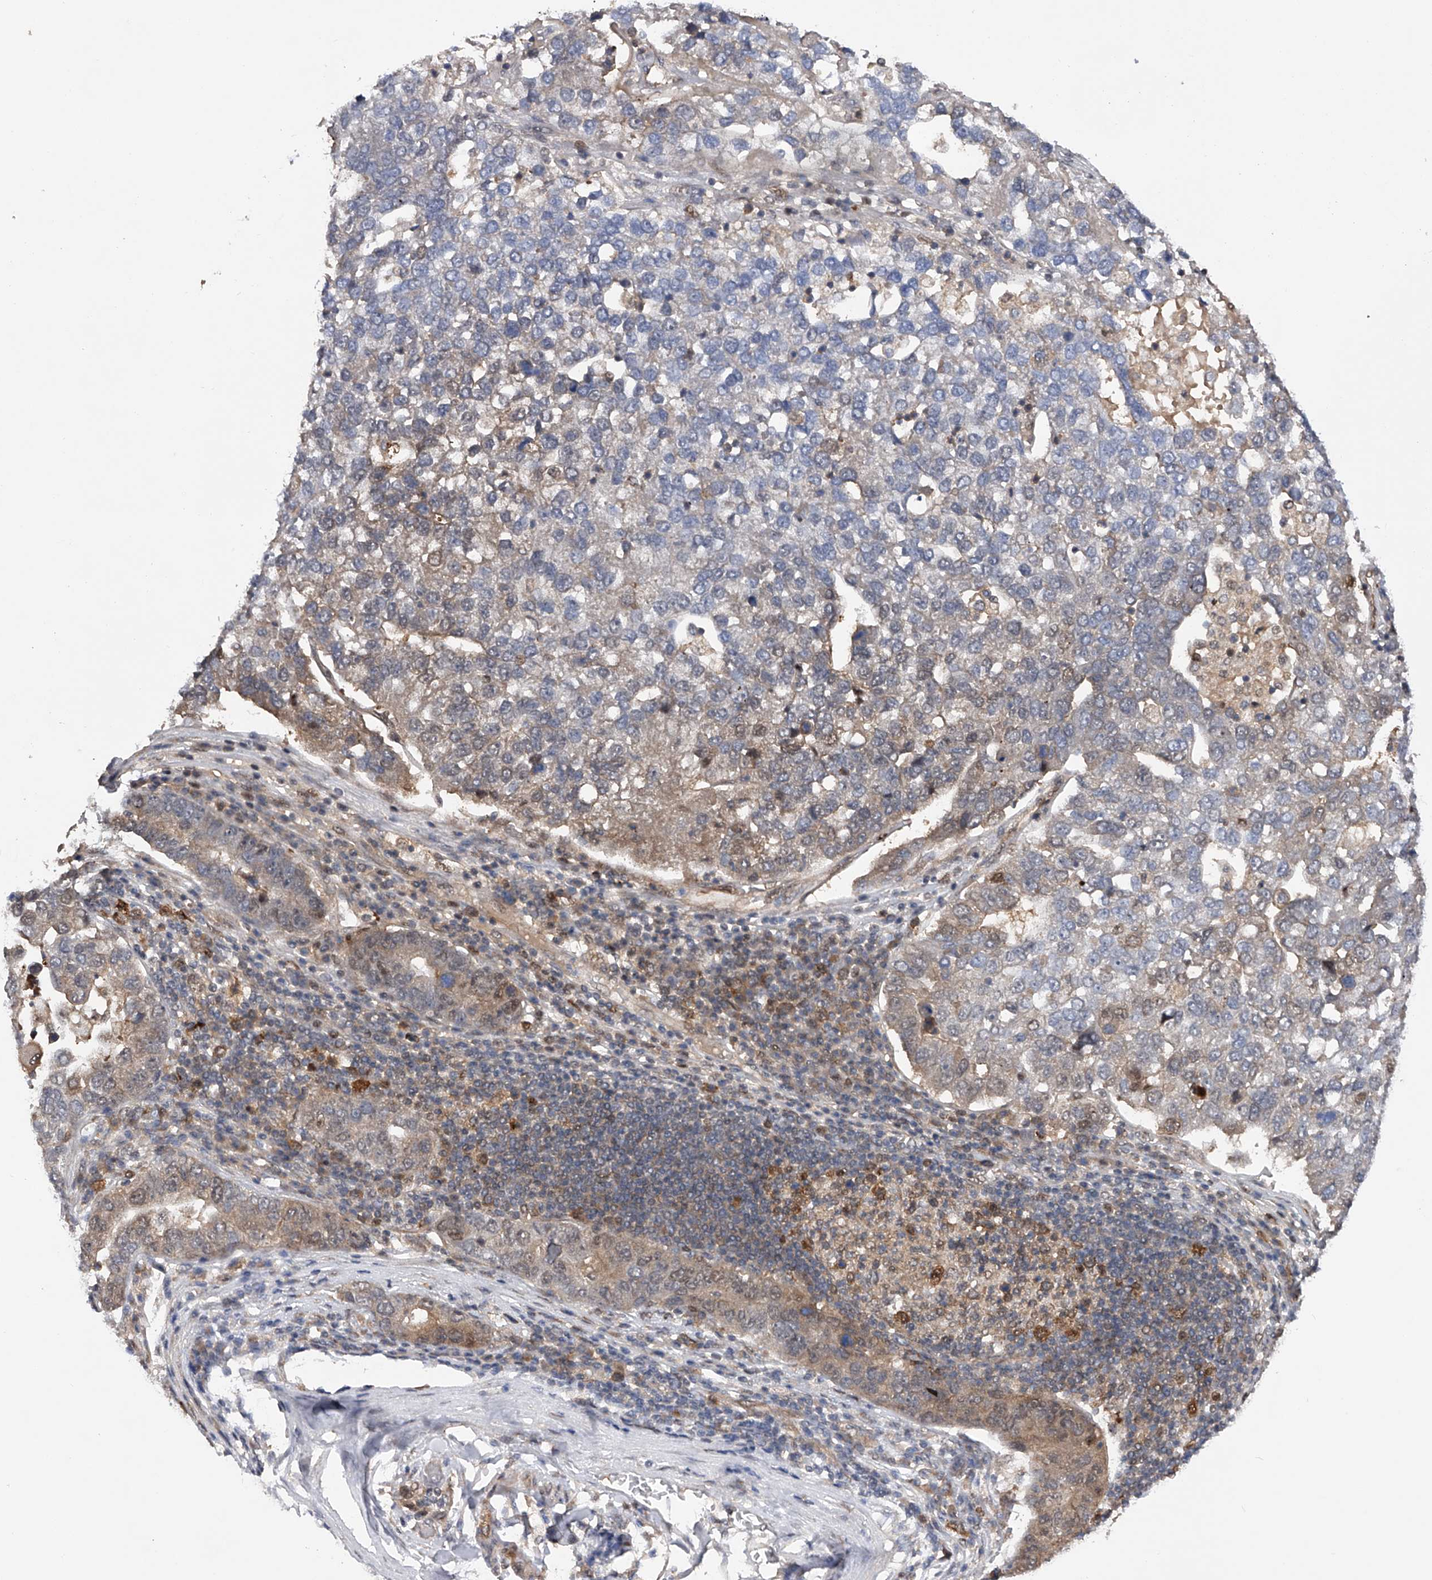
{"staining": {"intensity": "weak", "quantity": "25%-75%", "location": "cytoplasmic/membranous,nuclear"}, "tissue": "pancreatic cancer", "cell_type": "Tumor cells", "image_type": "cancer", "snomed": [{"axis": "morphology", "description": "Adenocarcinoma, NOS"}, {"axis": "topography", "description": "Pancreas"}], "caption": "The photomicrograph shows a brown stain indicating the presence of a protein in the cytoplasmic/membranous and nuclear of tumor cells in adenocarcinoma (pancreatic). Using DAB (3,3'-diaminobenzidine) (brown) and hematoxylin (blue) stains, captured at high magnification using brightfield microscopy.", "gene": "RWDD2A", "patient": {"sex": "female", "age": 61}}